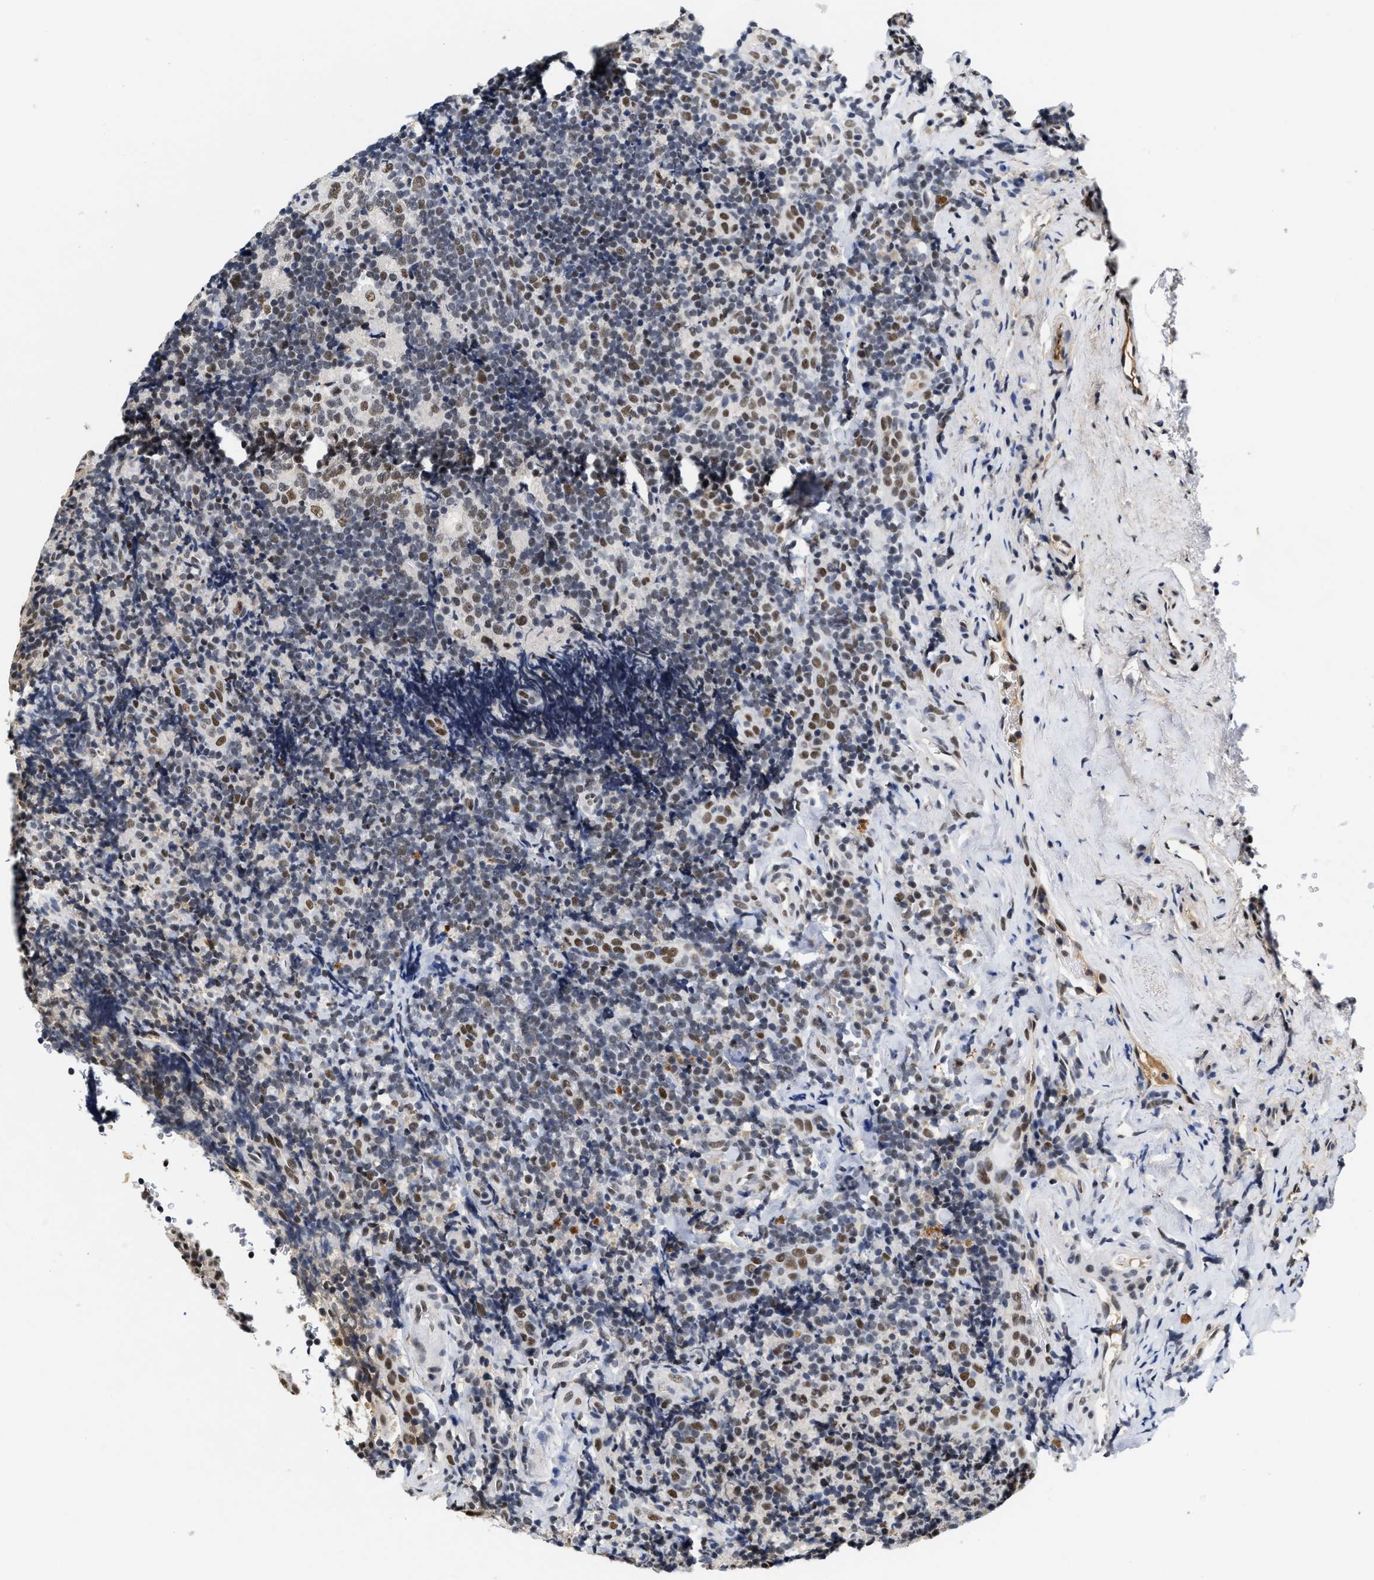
{"staining": {"intensity": "weak", "quantity": "25%-75%", "location": "nuclear"}, "tissue": "tonsil", "cell_type": "Germinal center cells", "image_type": "normal", "snomed": [{"axis": "morphology", "description": "Normal tissue, NOS"}, {"axis": "topography", "description": "Tonsil"}], "caption": "Brown immunohistochemical staining in unremarkable human tonsil reveals weak nuclear positivity in about 25%-75% of germinal center cells.", "gene": "INIP", "patient": {"sex": "male", "age": 37}}